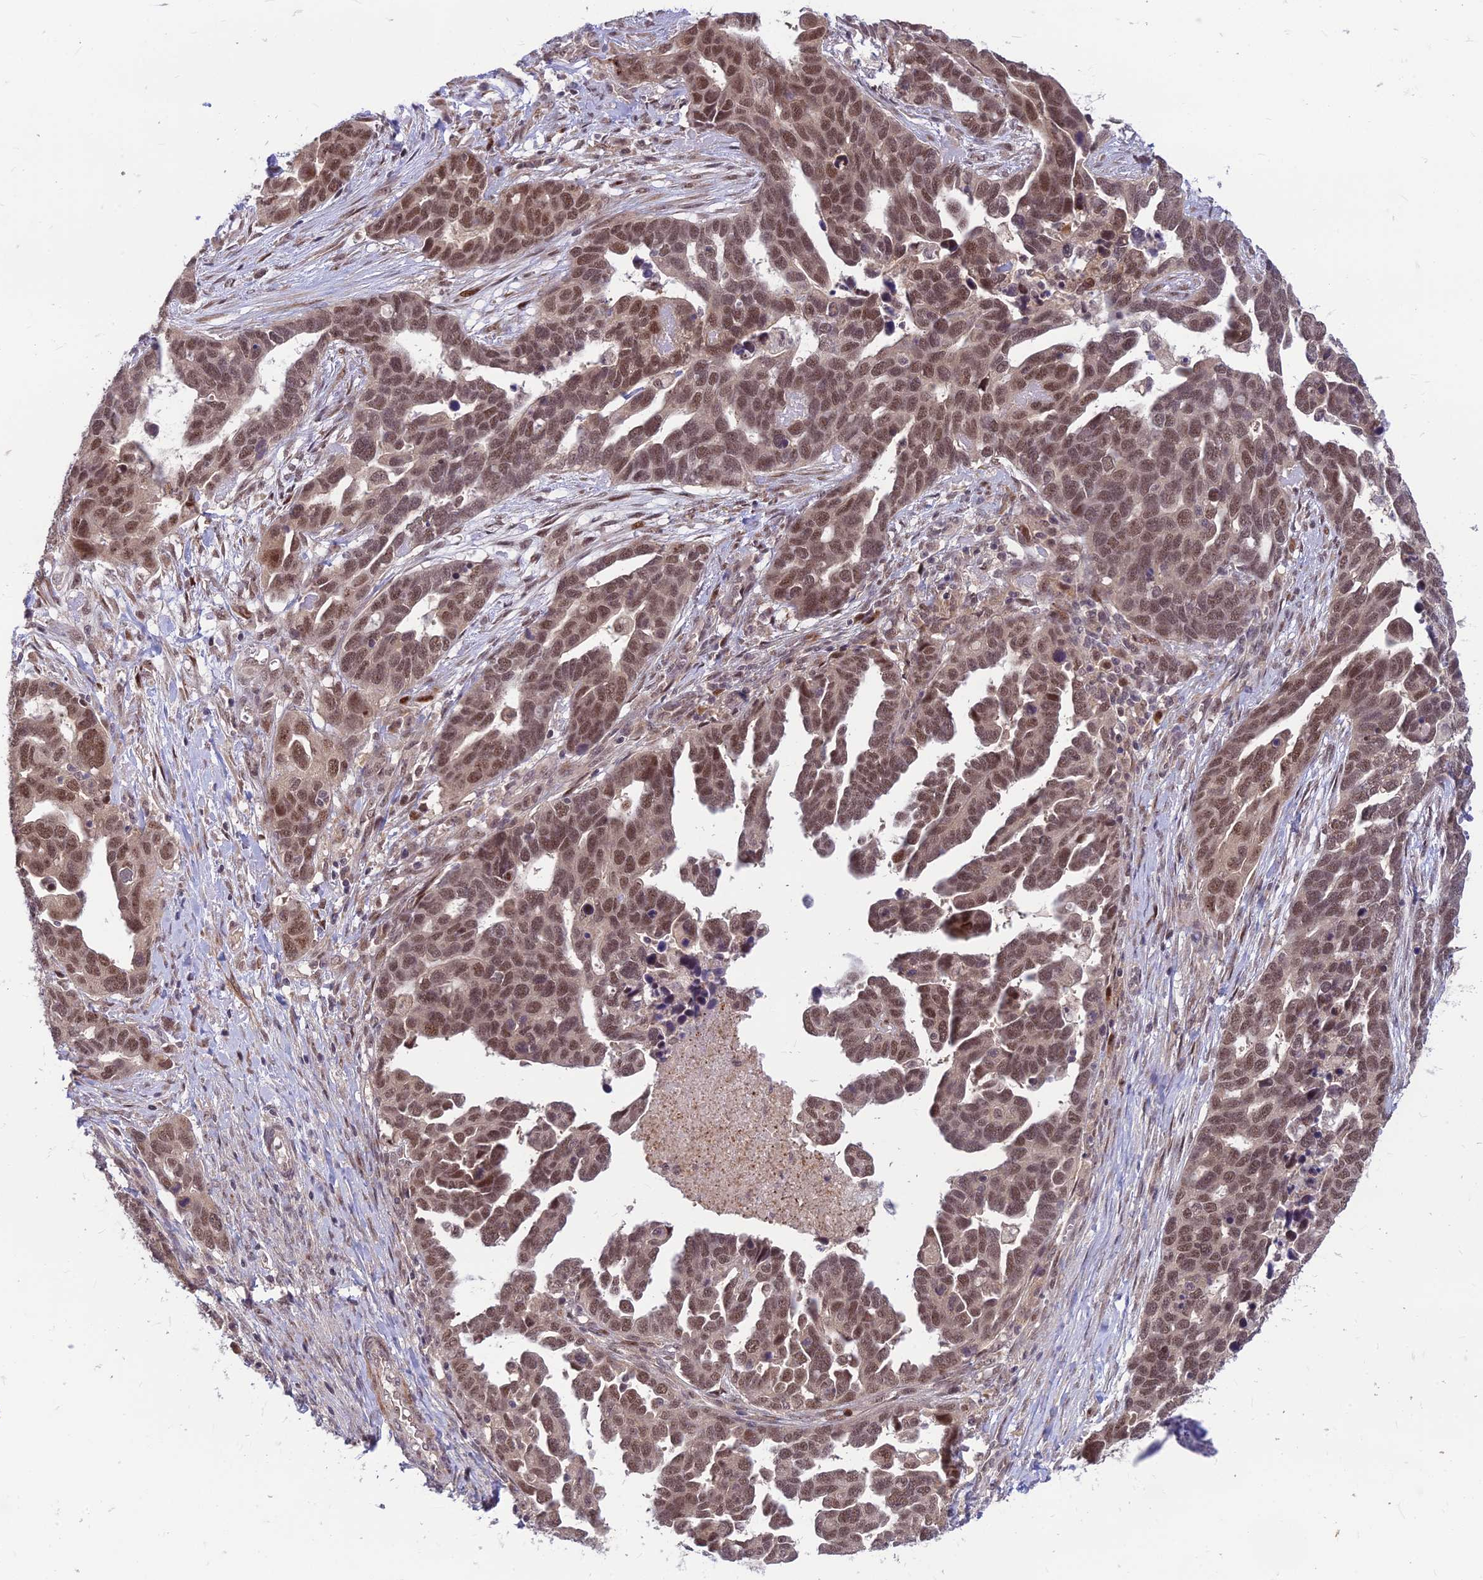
{"staining": {"intensity": "moderate", "quantity": ">75%", "location": "nuclear"}, "tissue": "ovarian cancer", "cell_type": "Tumor cells", "image_type": "cancer", "snomed": [{"axis": "morphology", "description": "Cystadenocarcinoma, serous, NOS"}, {"axis": "topography", "description": "Ovary"}], "caption": "Immunohistochemistry (DAB) staining of human ovarian serous cystadenocarcinoma reveals moderate nuclear protein expression in about >75% of tumor cells. The protein is shown in brown color, while the nuclei are stained blue.", "gene": "ASPDH", "patient": {"sex": "female", "age": 54}}